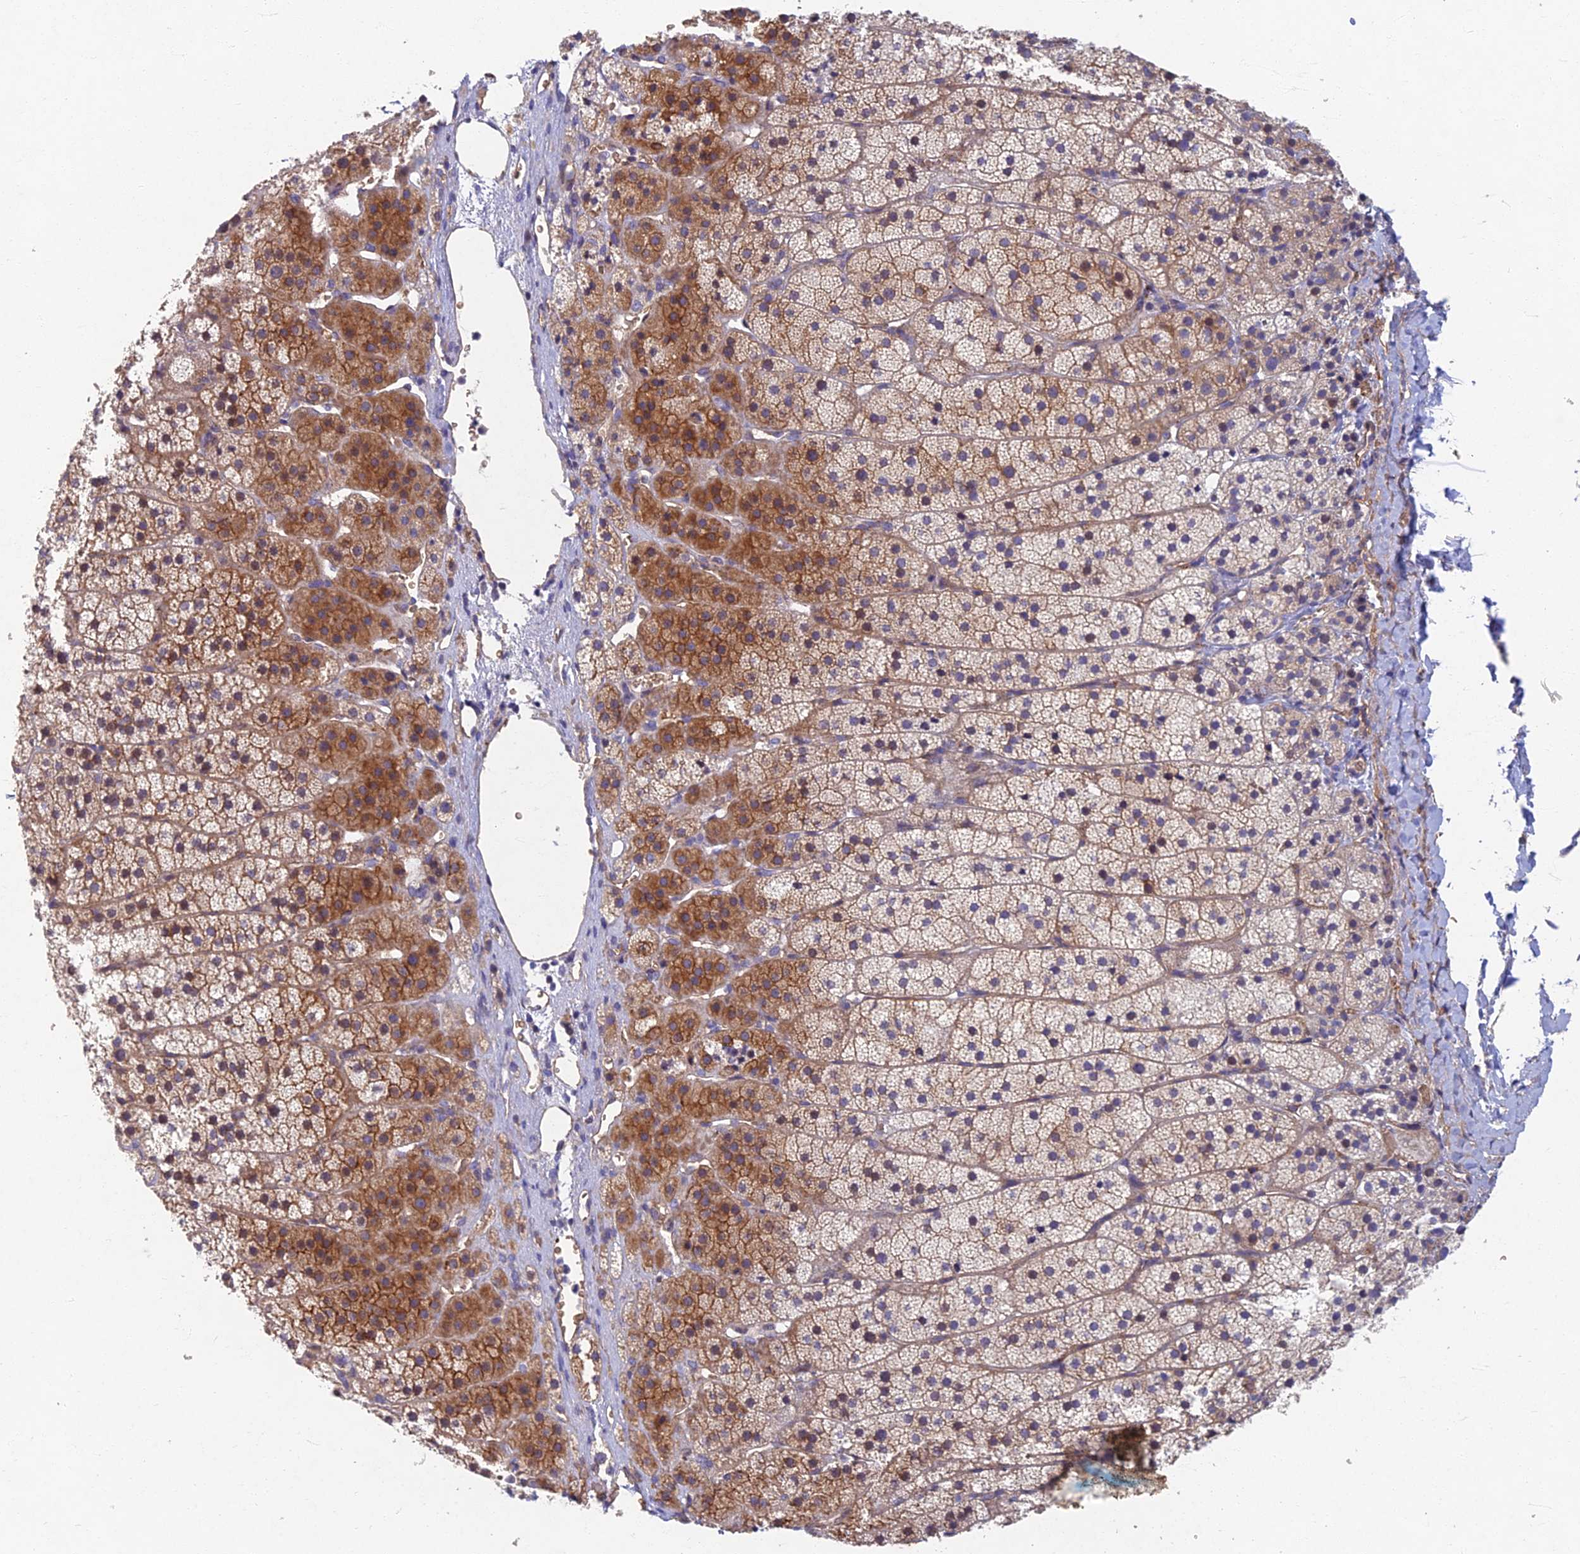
{"staining": {"intensity": "moderate", "quantity": "25%-75%", "location": "cytoplasmic/membranous"}, "tissue": "adrenal gland", "cell_type": "Glandular cells", "image_type": "normal", "snomed": [{"axis": "morphology", "description": "Normal tissue, NOS"}, {"axis": "topography", "description": "Adrenal gland"}], "caption": "Adrenal gland was stained to show a protein in brown. There is medium levels of moderate cytoplasmic/membranous expression in about 25%-75% of glandular cells. Using DAB (brown) and hematoxylin (blue) stains, captured at high magnification using brightfield microscopy.", "gene": "RHBDL2", "patient": {"sex": "female", "age": 44}}